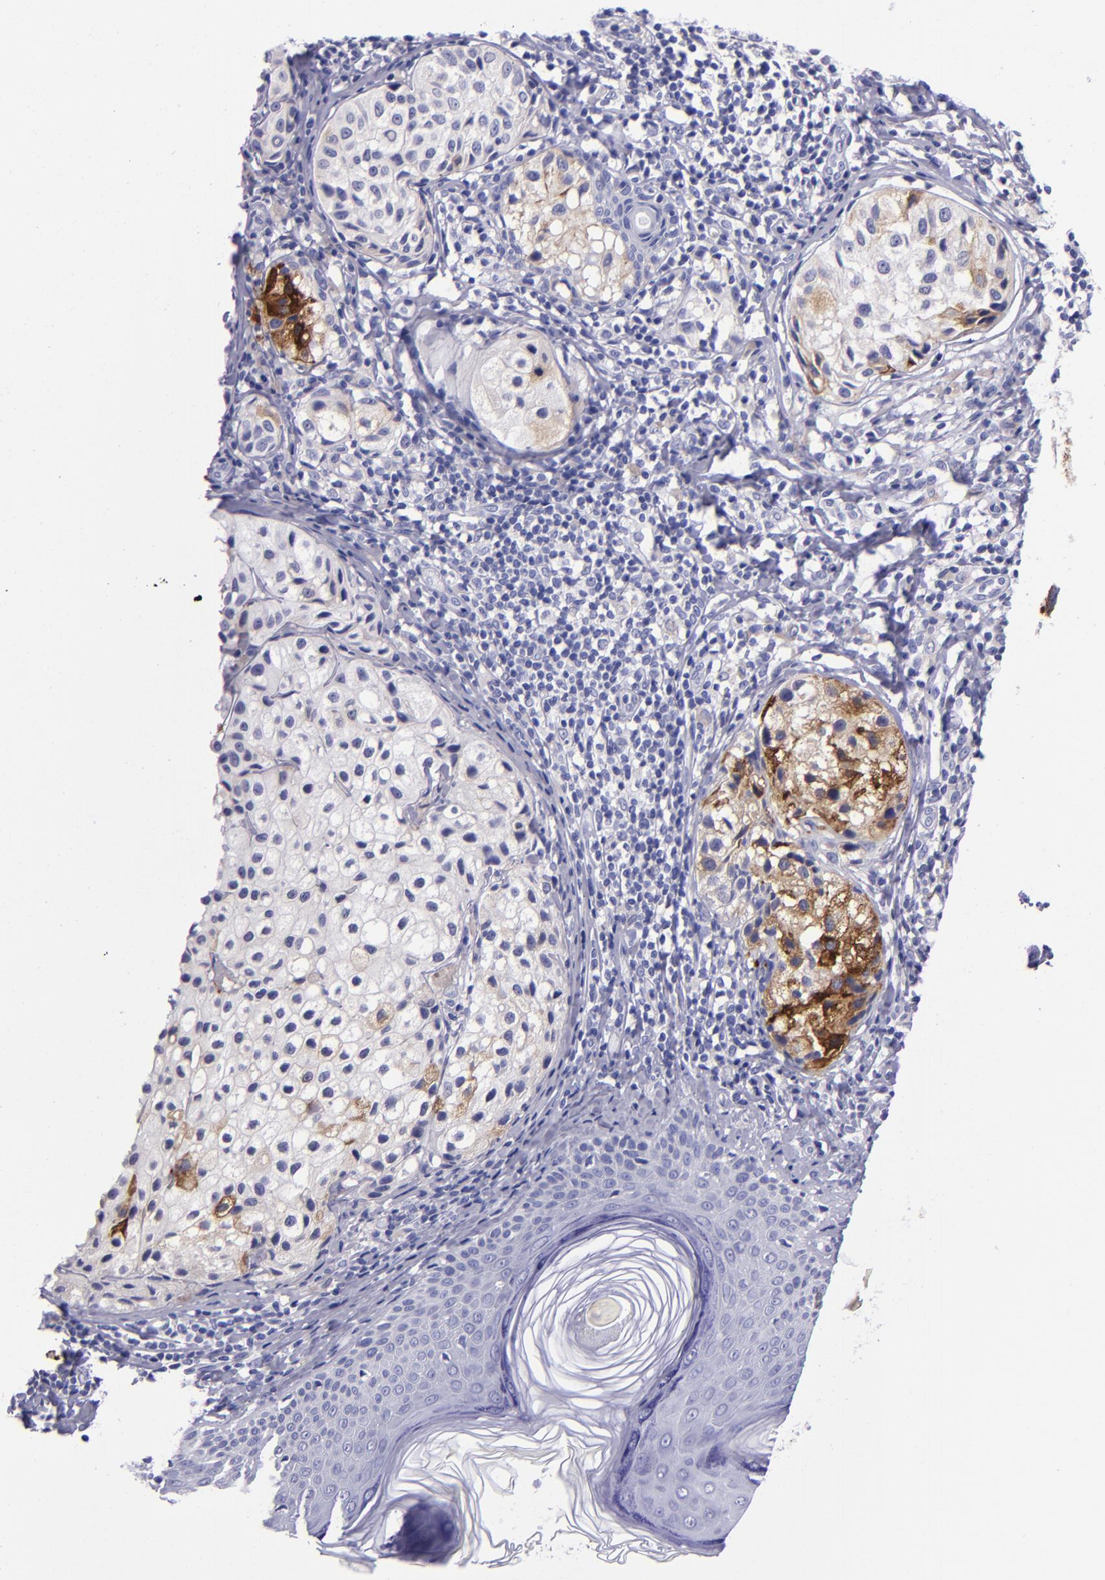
{"staining": {"intensity": "strong", "quantity": "<25%", "location": "cytoplasmic/membranous"}, "tissue": "melanoma", "cell_type": "Tumor cells", "image_type": "cancer", "snomed": [{"axis": "morphology", "description": "Malignant melanoma, NOS"}, {"axis": "topography", "description": "Skin"}], "caption": "Melanoma stained for a protein shows strong cytoplasmic/membranous positivity in tumor cells. Immunohistochemistry stains the protein of interest in brown and the nuclei are stained blue.", "gene": "TYRP1", "patient": {"sex": "male", "age": 23}}